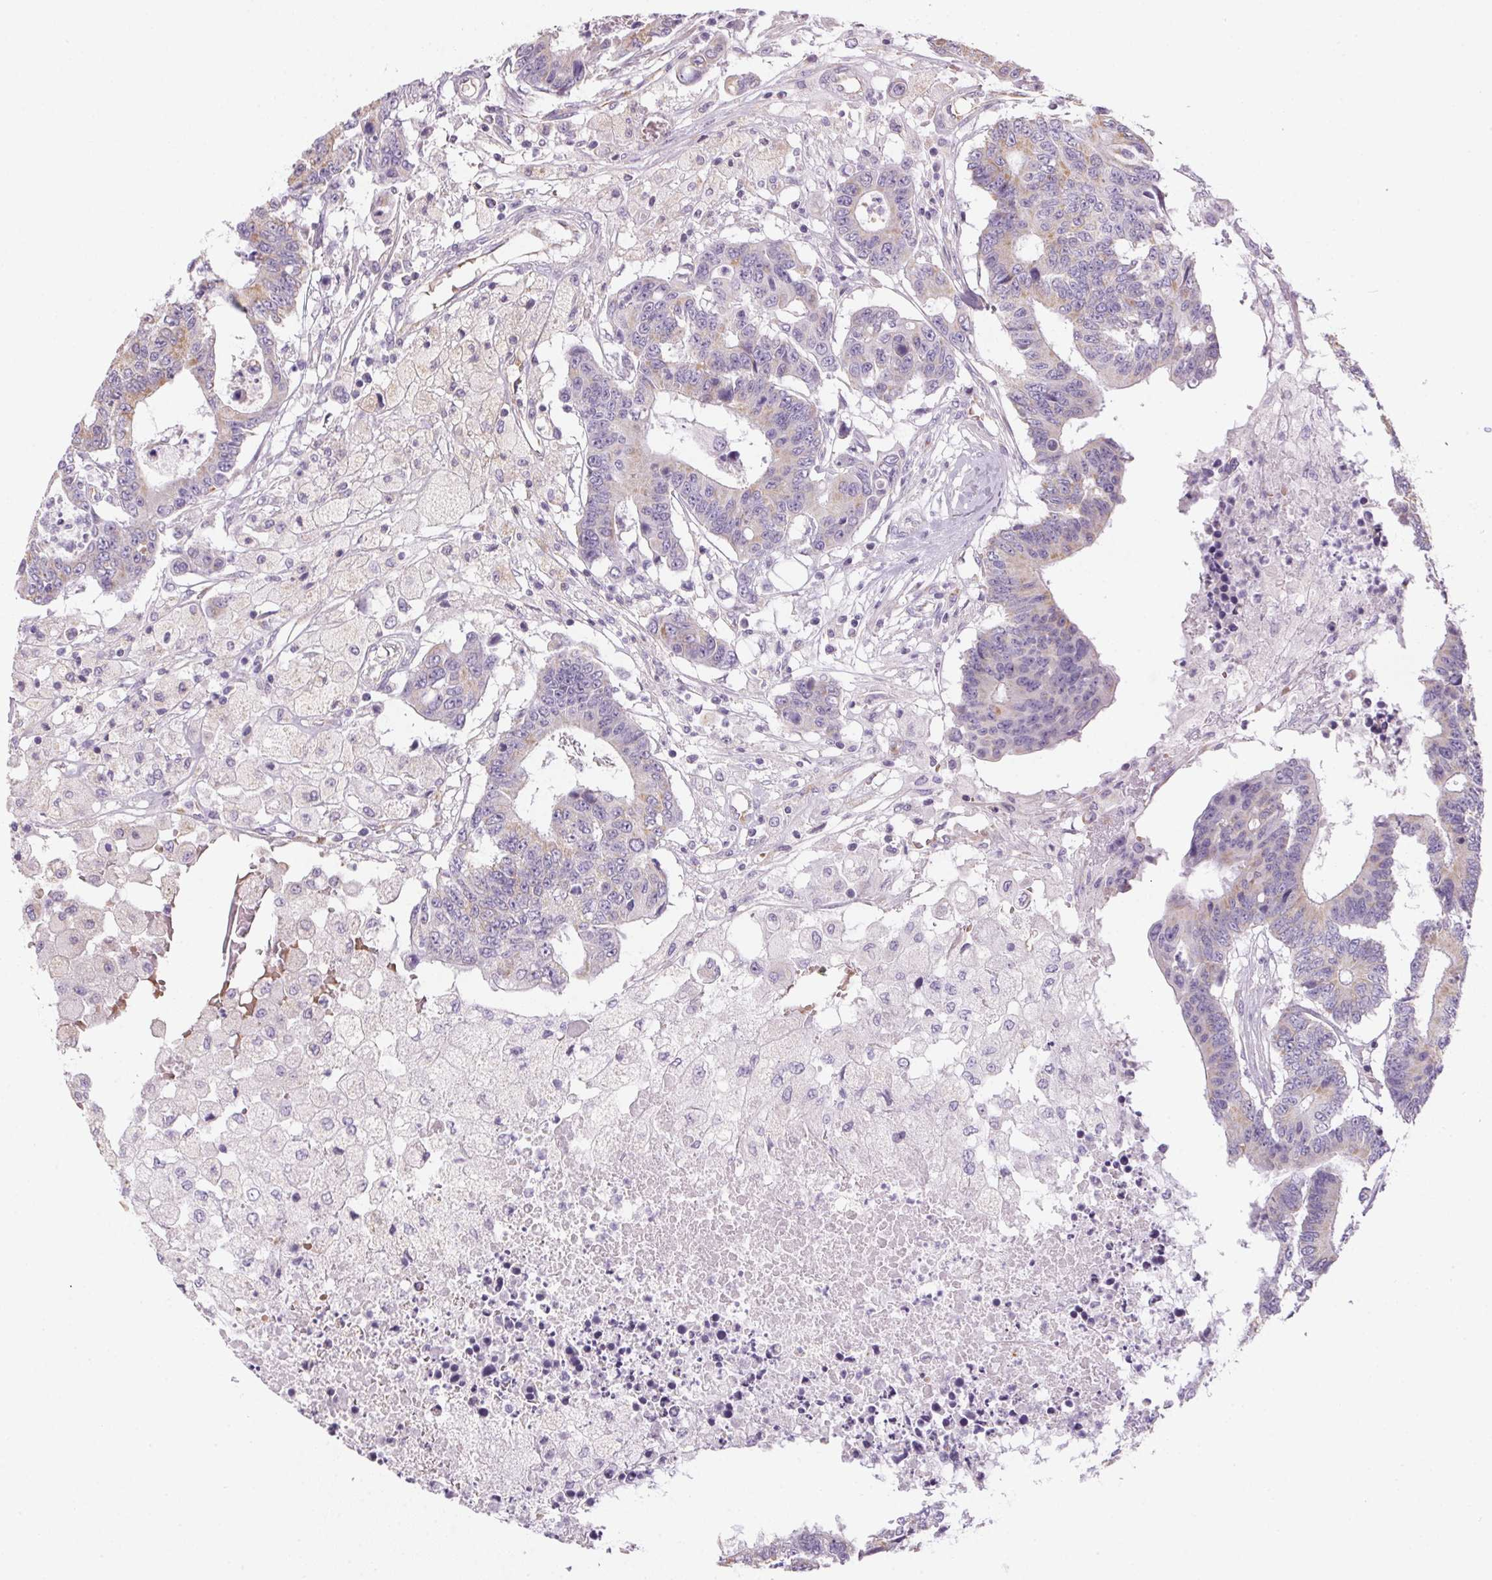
{"staining": {"intensity": "weak", "quantity": "<25%", "location": "cytoplasmic/membranous"}, "tissue": "colorectal cancer", "cell_type": "Tumor cells", "image_type": "cancer", "snomed": [{"axis": "morphology", "description": "Adenocarcinoma, NOS"}, {"axis": "topography", "description": "Colon"}], "caption": "The image reveals no significant staining in tumor cells of adenocarcinoma (colorectal).", "gene": "SMYD1", "patient": {"sex": "female", "age": 48}}